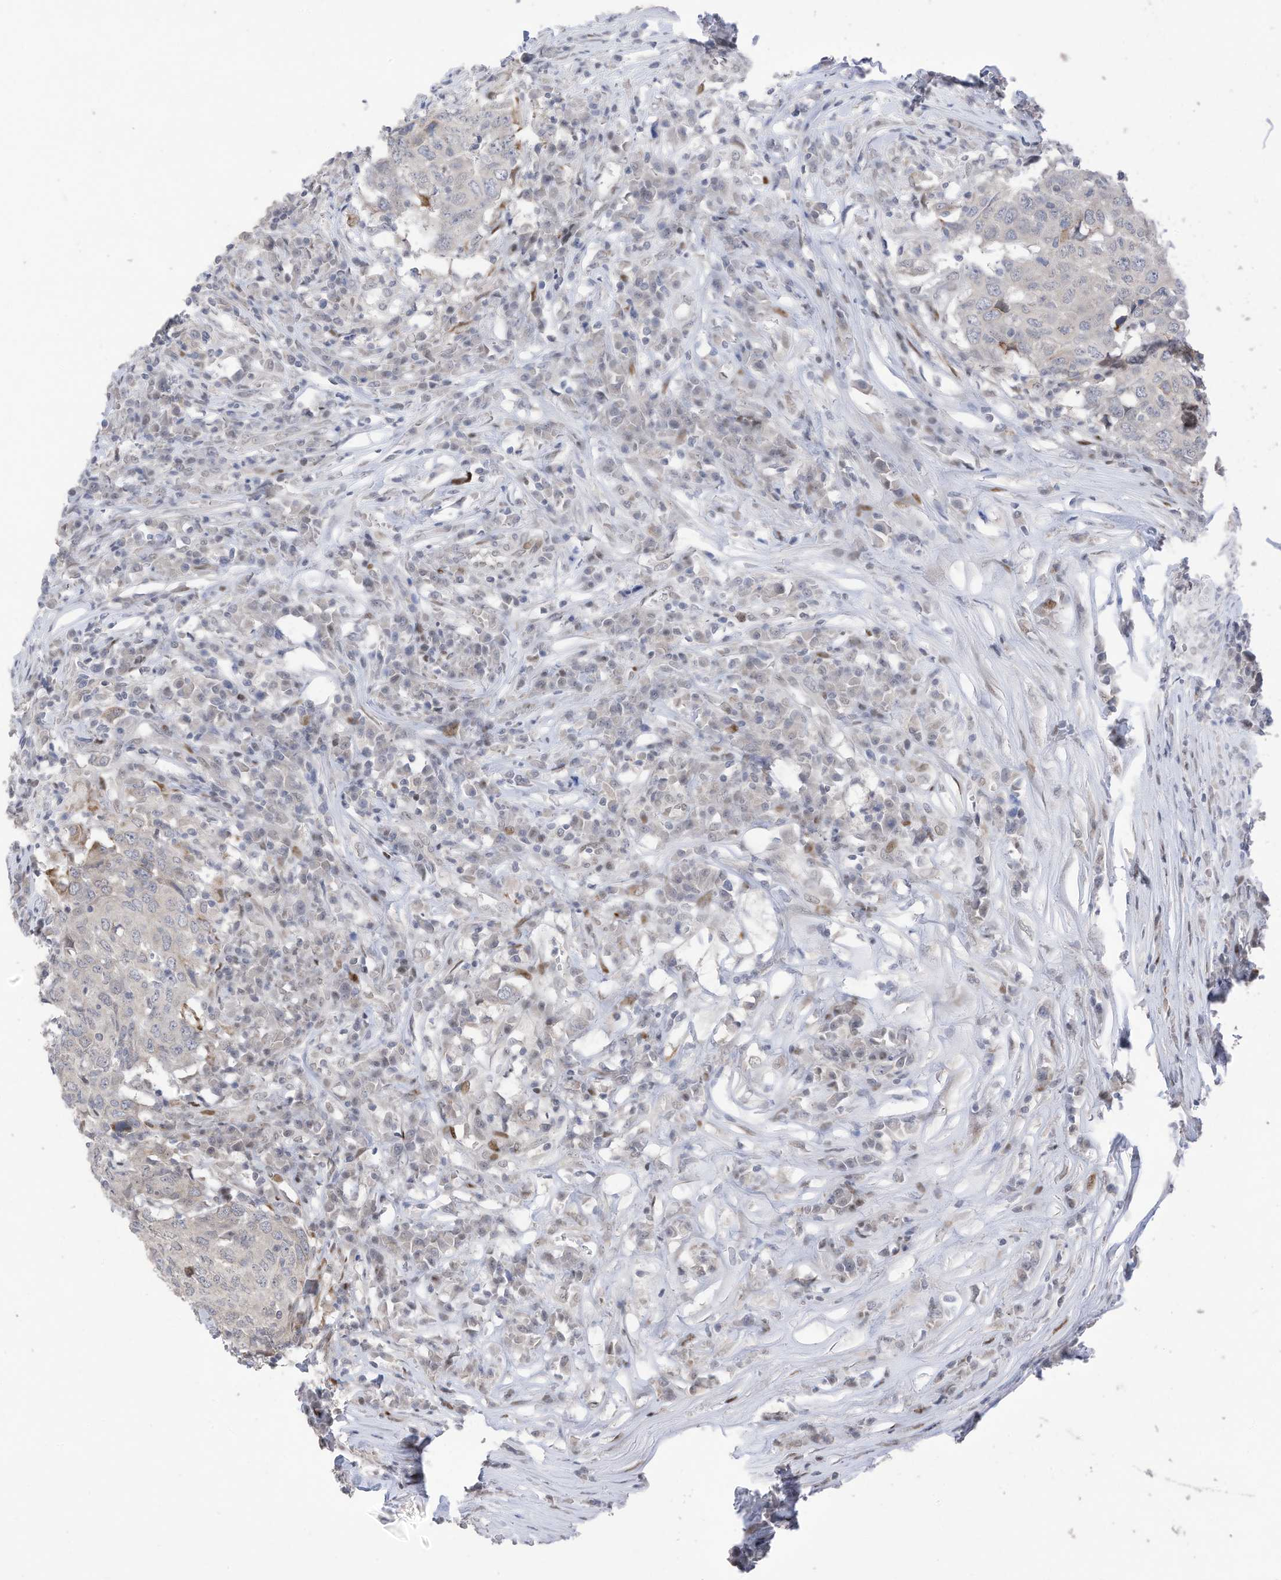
{"staining": {"intensity": "negative", "quantity": "none", "location": "none"}, "tissue": "head and neck cancer", "cell_type": "Tumor cells", "image_type": "cancer", "snomed": [{"axis": "morphology", "description": "Squamous cell carcinoma, NOS"}, {"axis": "topography", "description": "Head-Neck"}], "caption": "Head and neck cancer (squamous cell carcinoma) stained for a protein using immunohistochemistry (IHC) shows no staining tumor cells.", "gene": "RABL3", "patient": {"sex": "male", "age": 66}}